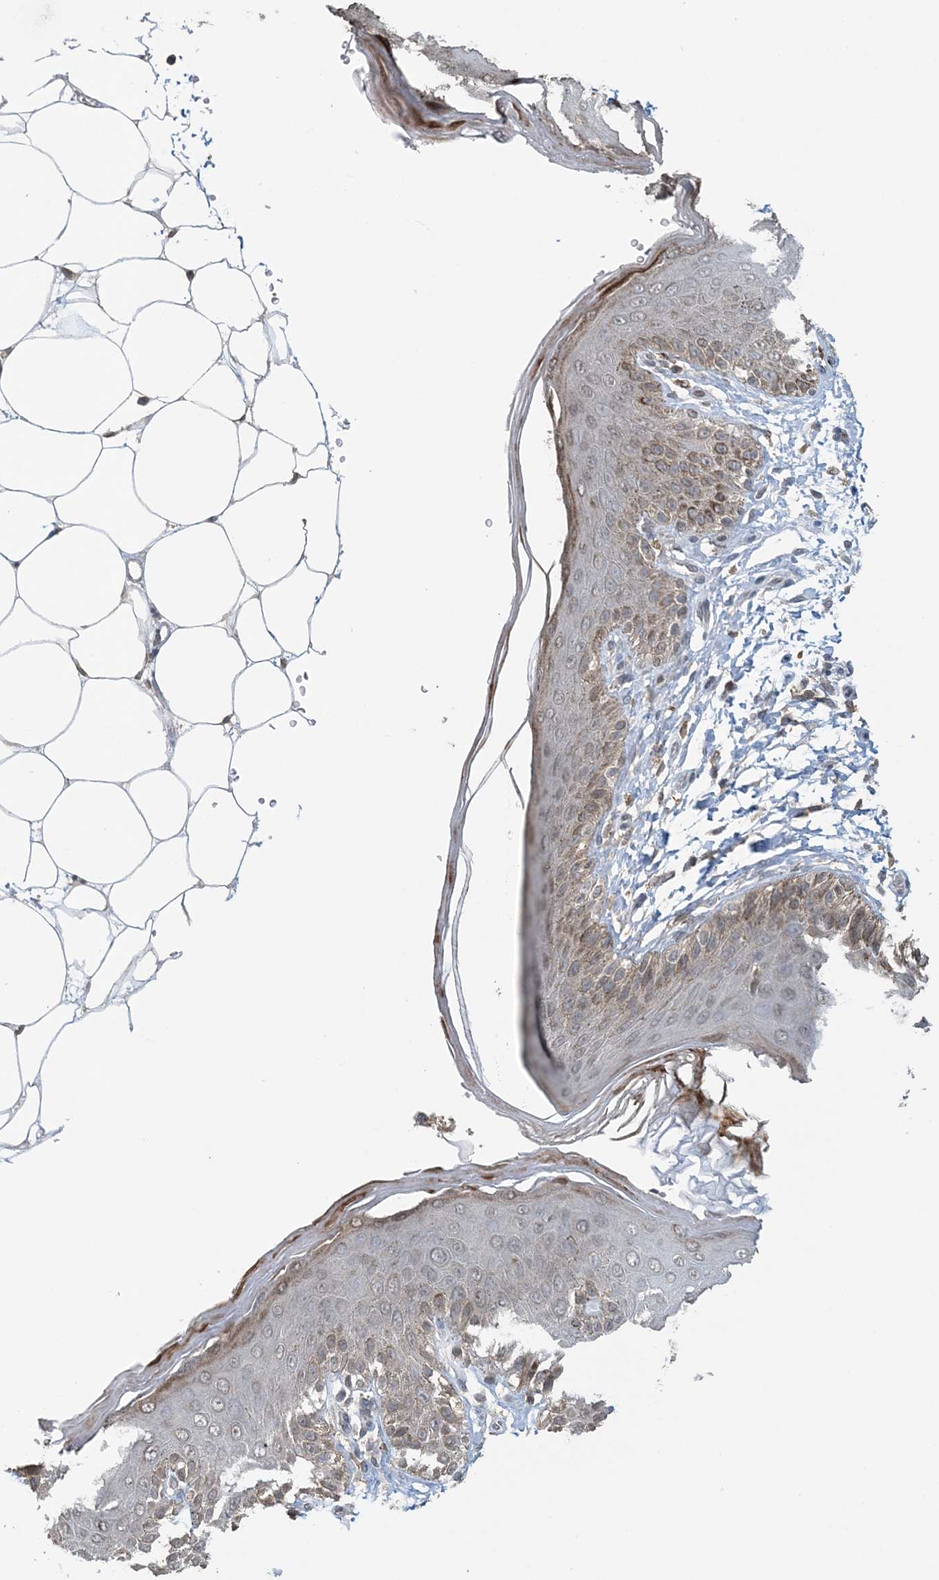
{"staining": {"intensity": "weak", "quantity": "<25%", "location": "cytoplasmic/membranous"}, "tissue": "skin", "cell_type": "Epidermal cells", "image_type": "normal", "snomed": [{"axis": "morphology", "description": "Normal tissue, NOS"}, {"axis": "topography", "description": "Anal"}], "caption": "Skin stained for a protein using immunohistochemistry reveals no expression epidermal cells.", "gene": "FAM110A", "patient": {"sex": "male", "age": 44}}